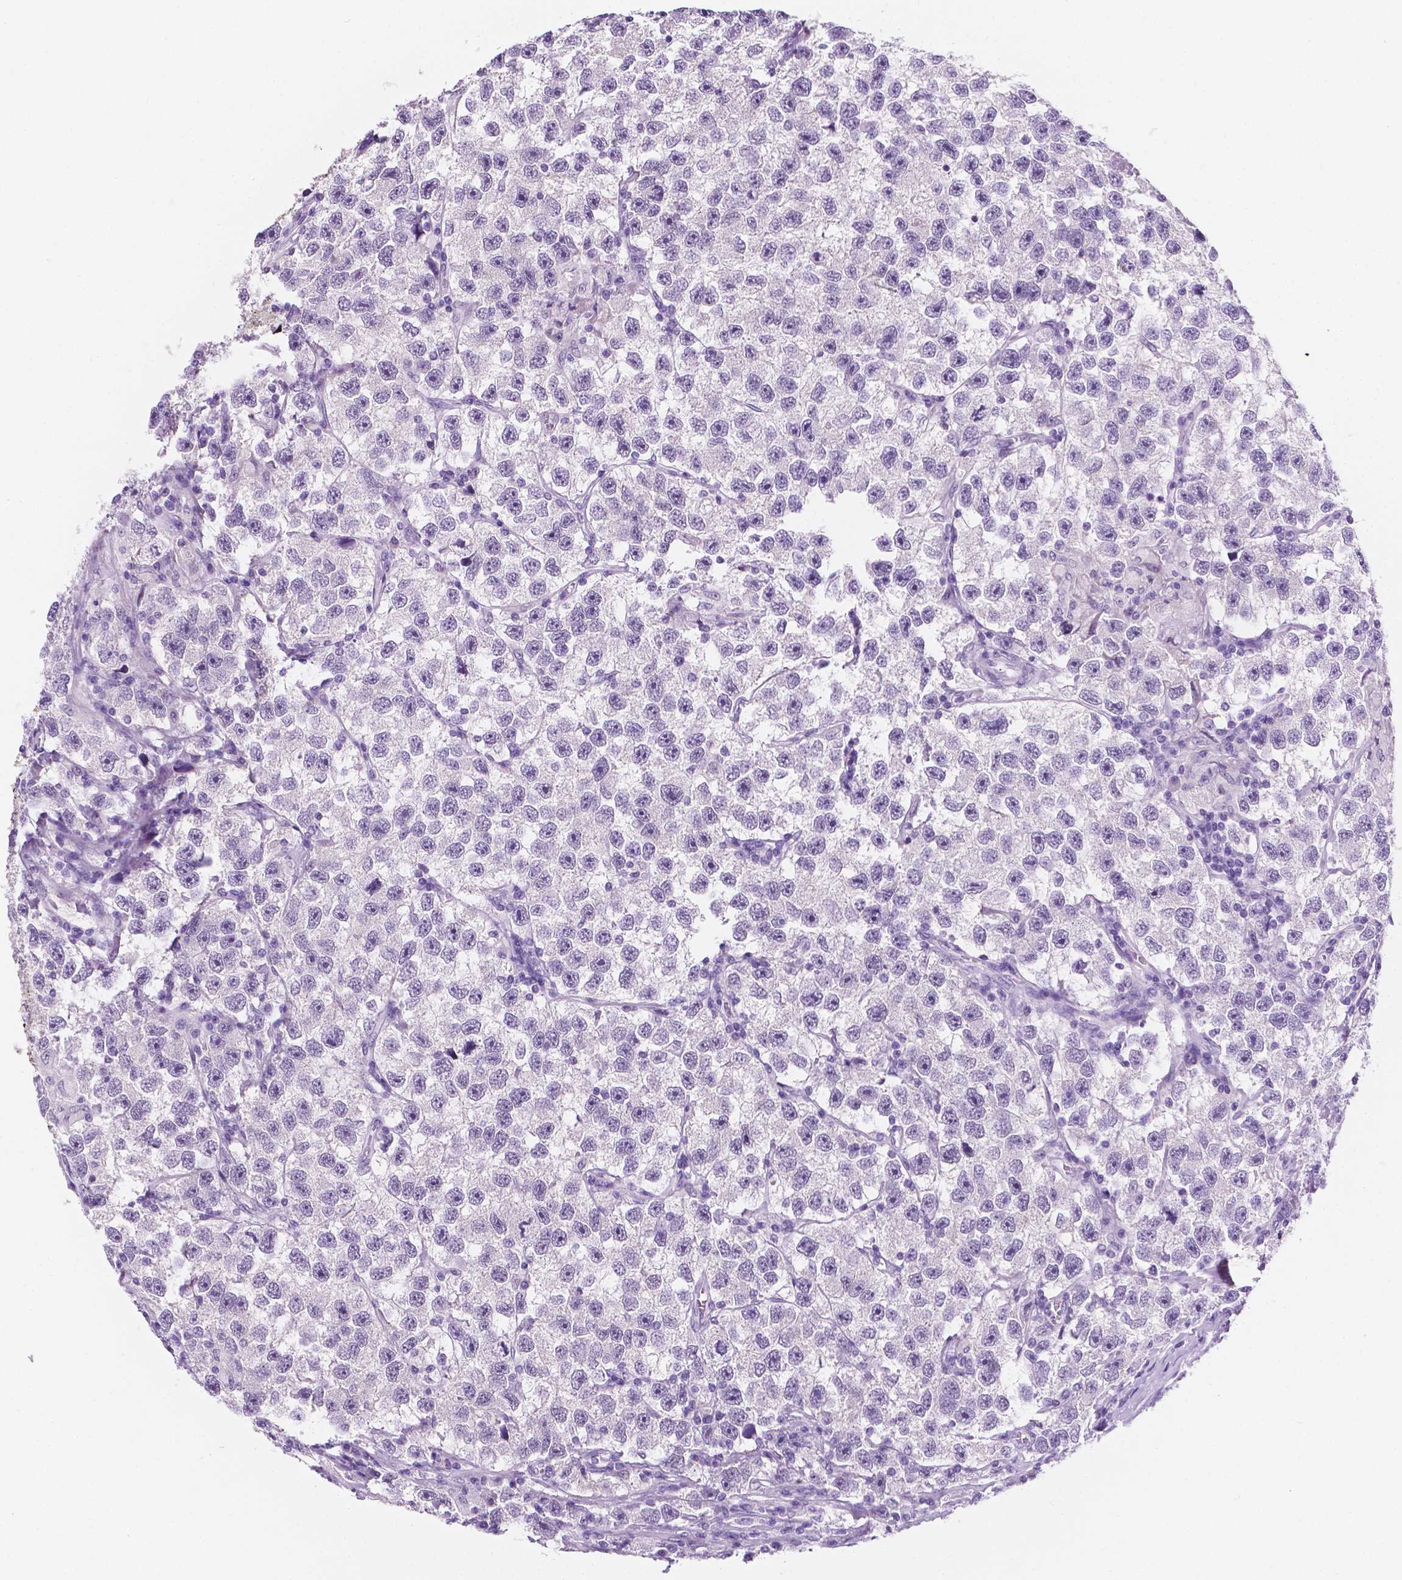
{"staining": {"intensity": "negative", "quantity": "none", "location": "none"}, "tissue": "testis cancer", "cell_type": "Tumor cells", "image_type": "cancer", "snomed": [{"axis": "morphology", "description": "Seminoma, NOS"}, {"axis": "topography", "description": "Testis"}], "caption": "This image is of testis cancer (seminoma) stained with immunohistochemistry (IHC) to label a protein in brown with the nuclei are counter-stained blue. There is no staining in tumor cells.", "gene": "PPL", "patient": {"sex": "male", "age": 26}}